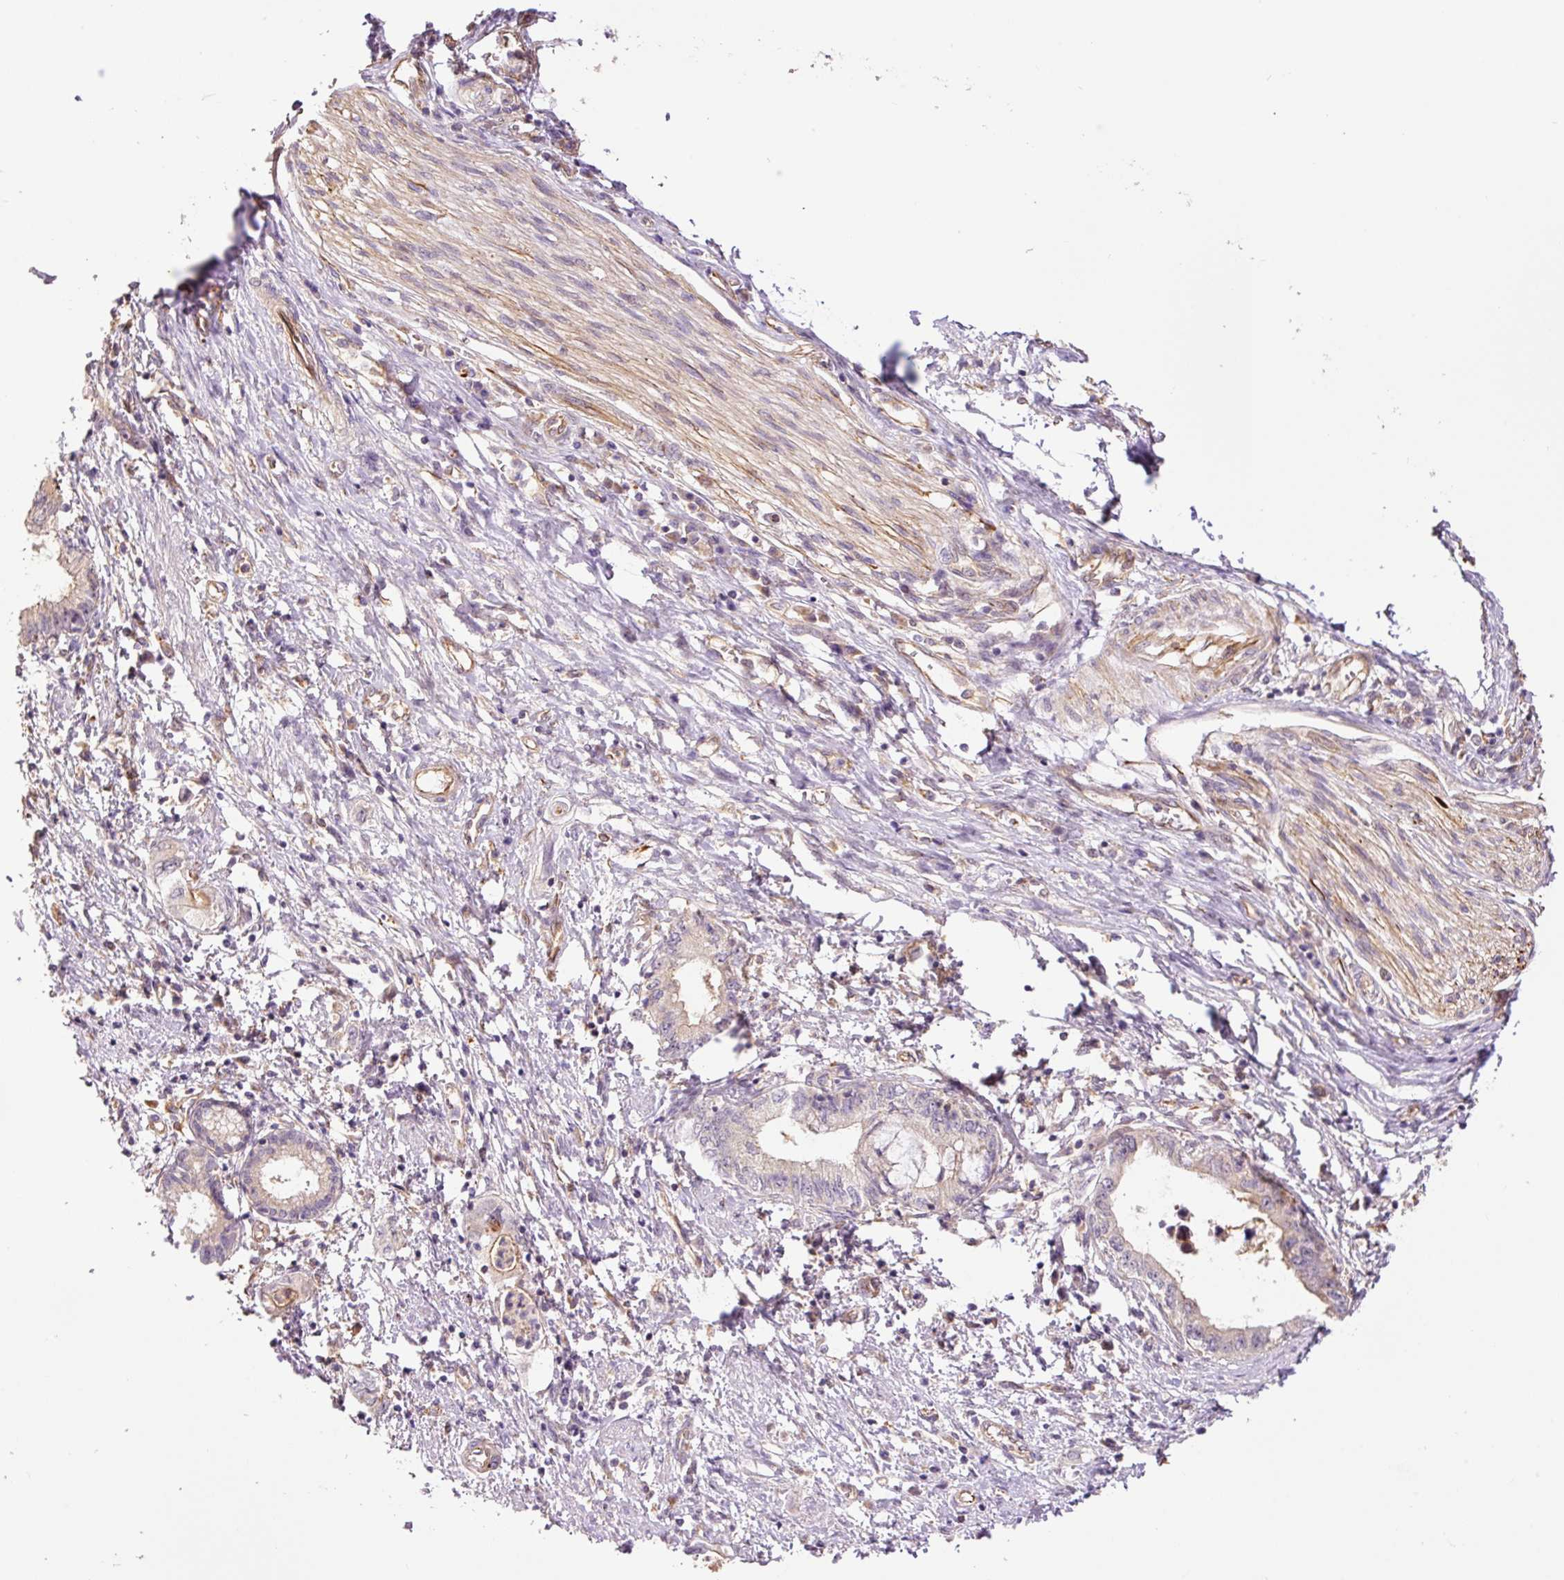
{"staining": {"intensity": "weak", "quantity": "<25%", "location": "cytoplasmic/membranous"}, "tissue": "pancreatic cancer", "cell_type": "Tumor cells", "image_type": "cancer", "snomed": [{"axis": "morphology", "description": "Adenocarcinoma, NOS"}, {"axis": "topography", "description": "Pancreas"}], "caption": "An immunohistochemistry photomicrograph of pancreatic cancer (adenocarcinoma) is shown. There is no staining in tumor cells of pancreatic cancer (adenocarcinoma).", "gene": "PCK2", "patient": {"sex": "female", "age": 73}}